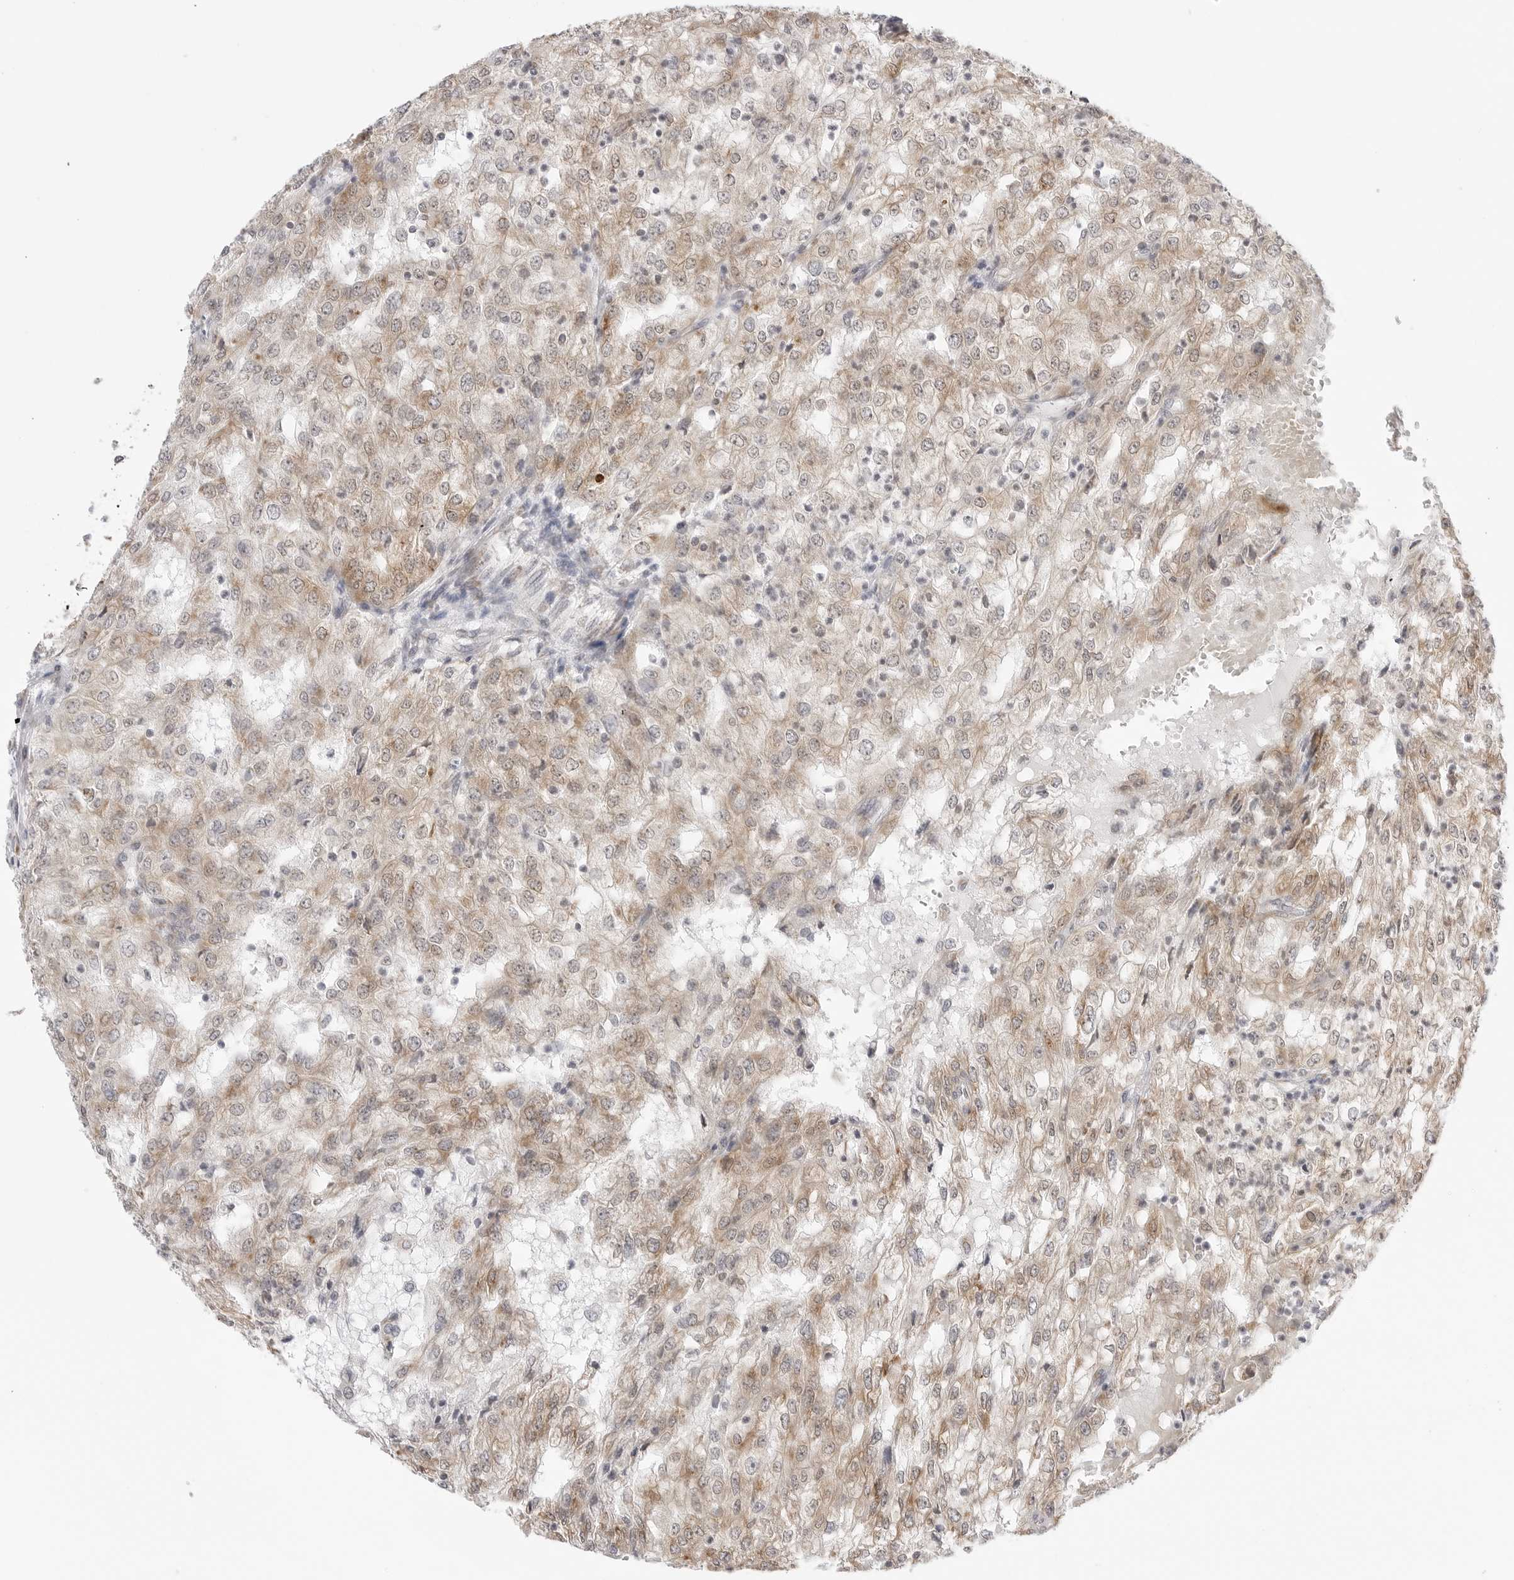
{"staining": {"intensity": "weak", "quantity": ">75%", "location": "cytoplasmic/membranous"}, "tissue": "renal cancer", "cell_type": "Tumor cells", "image_type": "cancer", "snomed": [{"axis": "morphology", "description": "Adenocarcinoma, NOS"}, {"axis": "topography", "description": "Kidney"}], "caption": "Immunohistochemistry histopathology image of neoplastic tissue: human renal cancer (adenocarcinoma) stained using immunohistochemistry (IHC) exhibits low levels of weak protein expression localized specifically in the cytoplasmic/membranous of tumor cells, appearing as a cytoplasmic/membranous brown color.", "gene": "RPN1", "patient": {"sex": "female", "age": 54}}